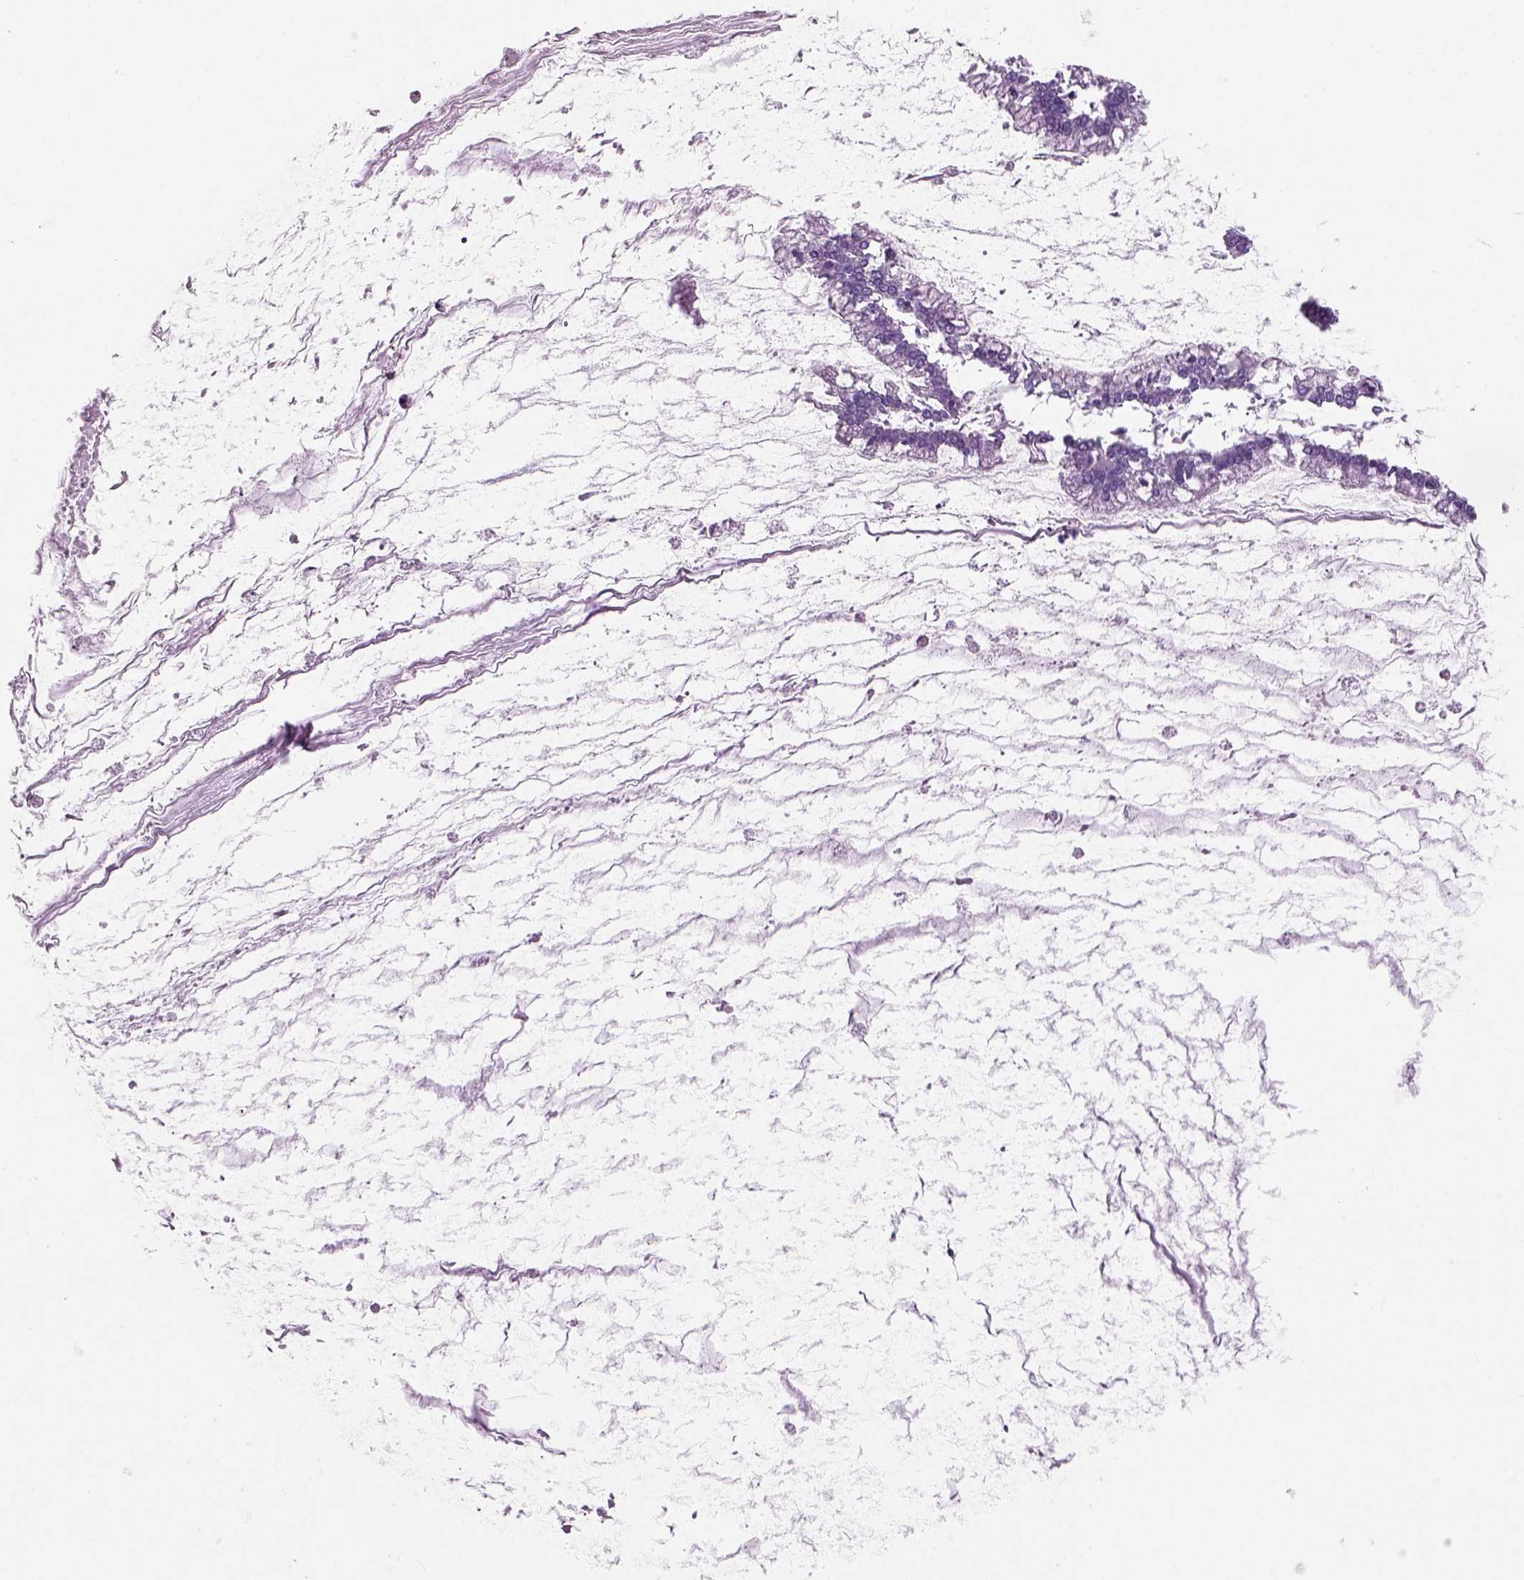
{"staining": {"intensity": "negative", "quantity": "none", "location": "none"}, "tissue": "ovarian cancer", "cell_type": "Tumor cells", "image_type": "cancer", "snomed": [{"axis": "morphology", "description": "Cystadenocarcinoma, mucinous, NOS"}, {"axis": "topography", "description": "Ovary"}], "caption": "High magnification brightfield microscopy of mucinous cystadenocarcinoma (ovarian) stained with DAB (brown) and counterstained with hematoxylin (blue): tumor cells show no significant staining.", "gene": "NECAB2", "patient": {"sex": "female", "age": 67}}